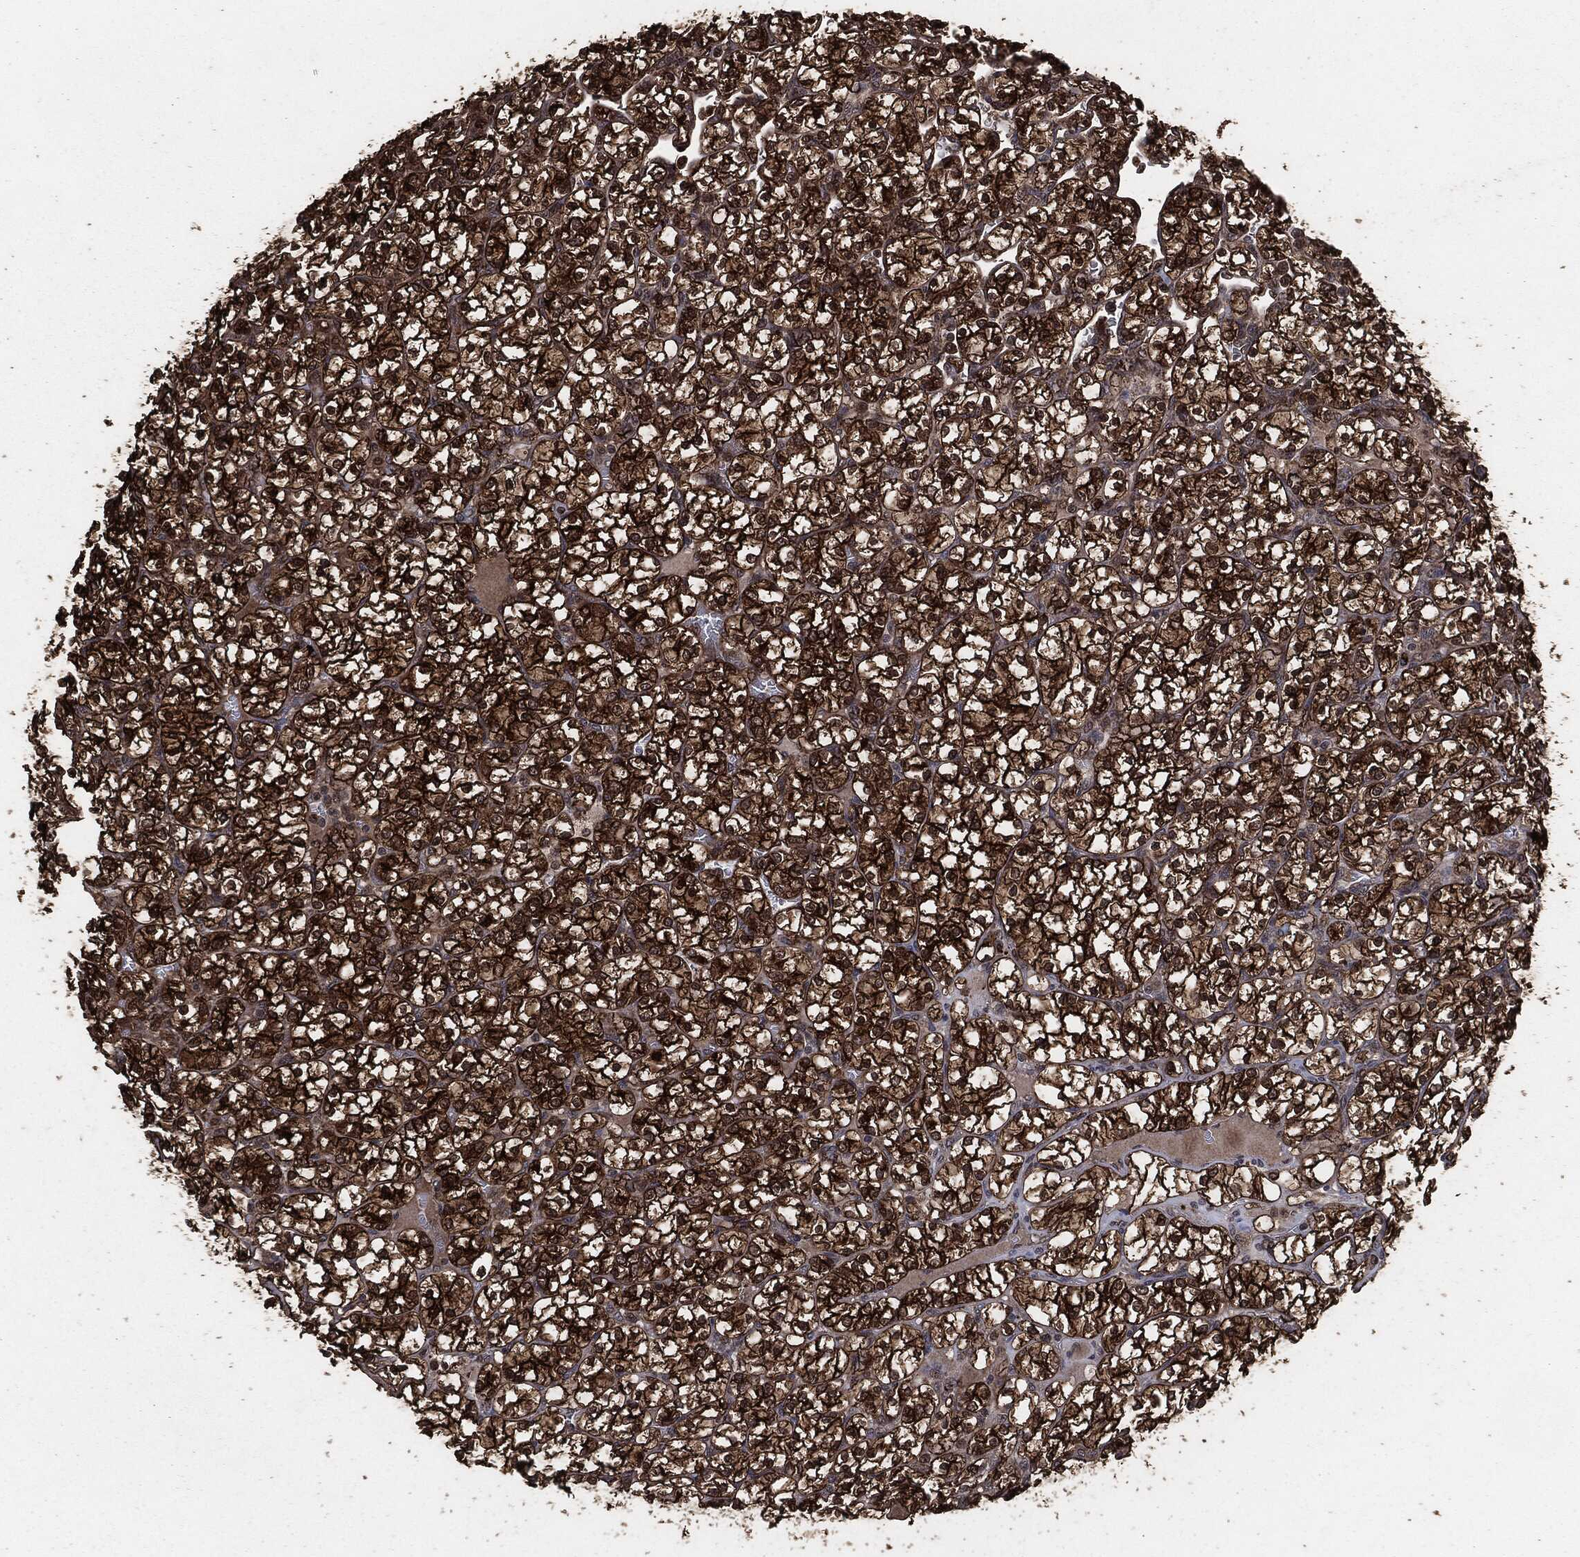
{"staining": {"intensity": "strong", "quantity": ">75%", "location": "cytoplasmic/membranous"}, "tissue": "renal cancer", "cell_type": "Tumor cells", "image_type": "cancer", "snomed": [{"axis": "morphology", "description": "Adenocarcinoma, NOS"}, {"axis": "topography", "description": "Kidney"}], "caption": "Adenocarcinoma (renal) was stained to show a protein in brown. There is high levels of strong cytoplasmic/membranous staining in approximately >75% of tumor cells. (brown staining indicates protein expression, while blue staining denotes nuclei).", "gene": "EGFR", "patient": {"sex": "female", "age": 89}}